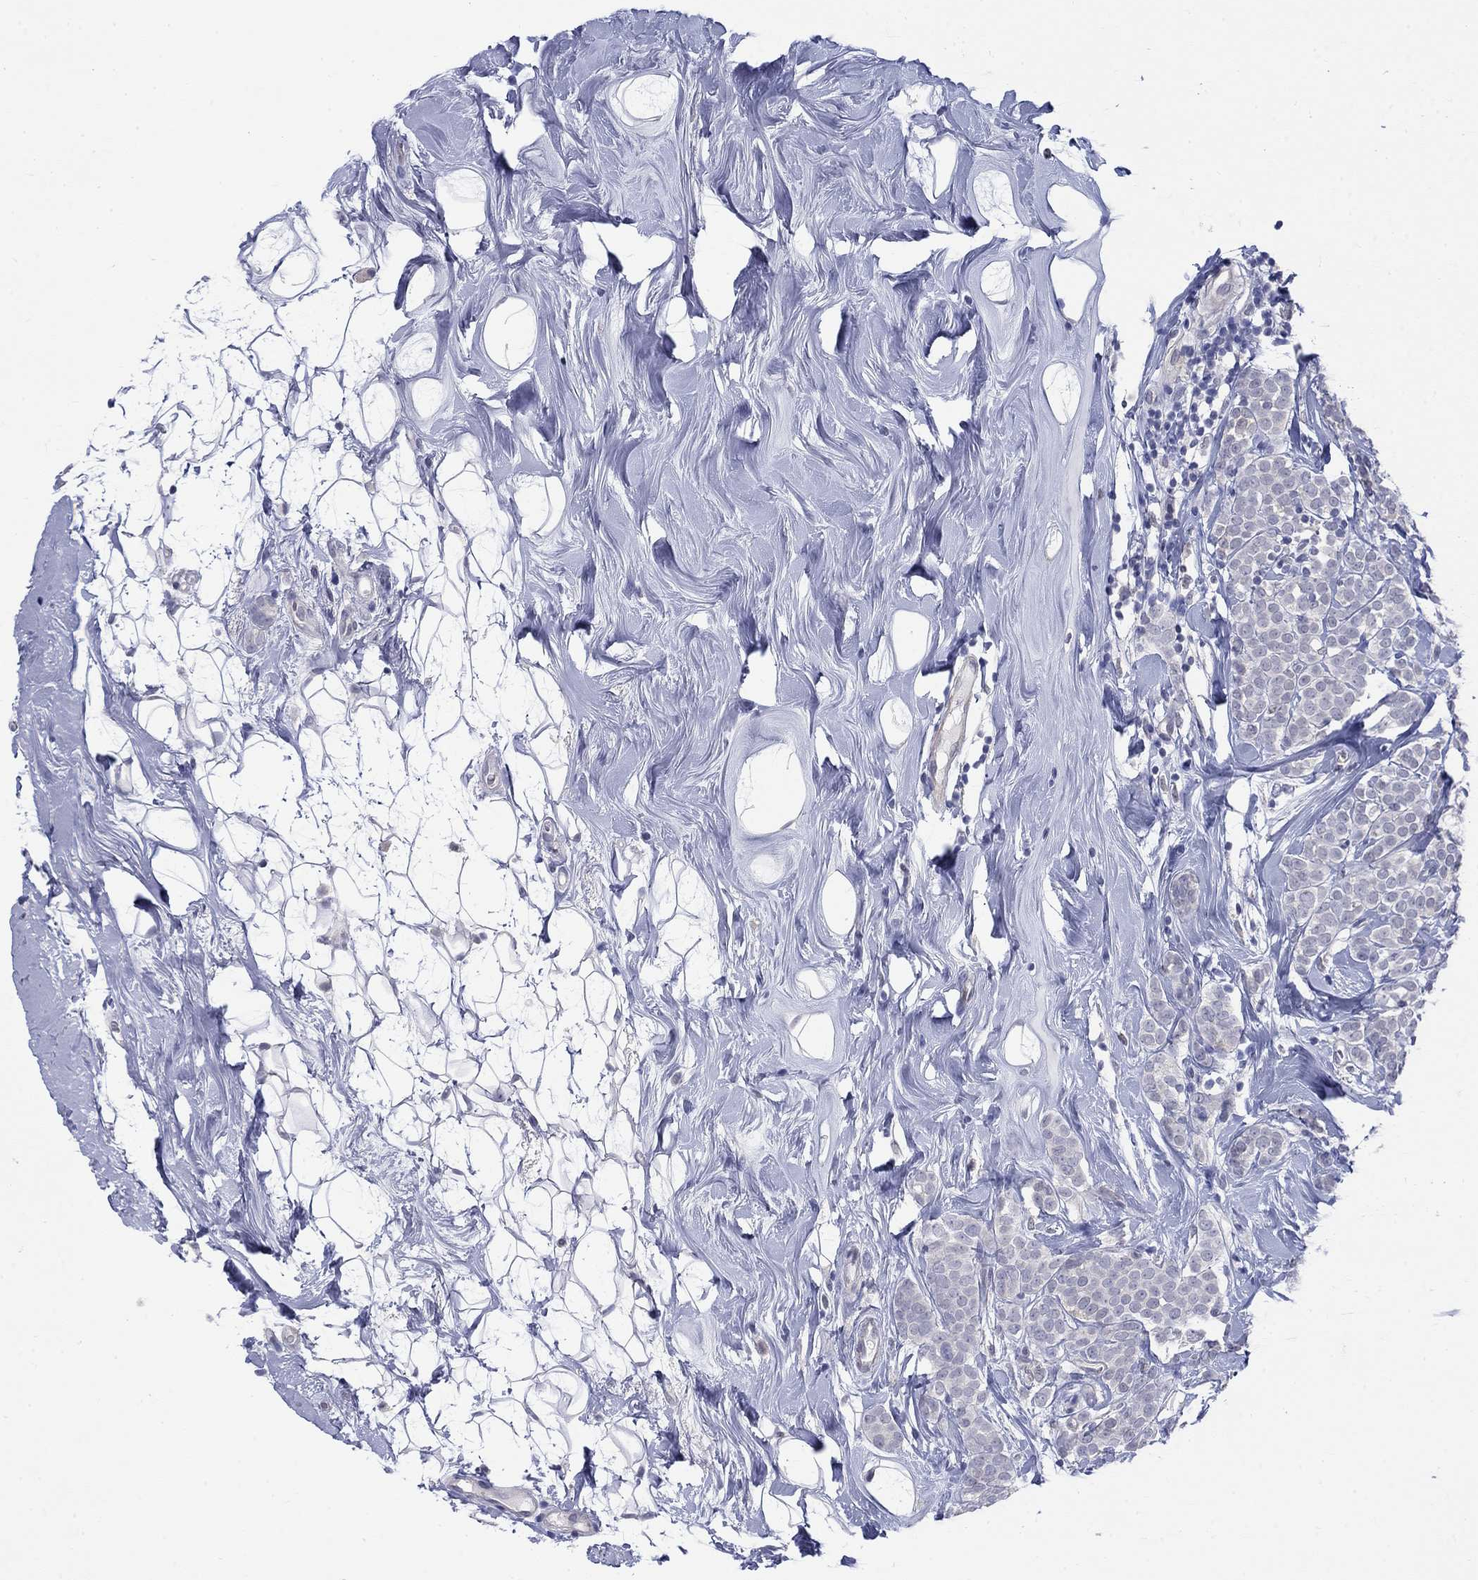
{"staining": {"intensity": "negative", "quantity": "none", "location": "none"}, "tissue": "breast cancer", "cell_type": "Tumor cells", "image_type": "cancer", "snomed": [{"axis": "morphology", "description": "Lobular carcinoma"}, {"axis": "topography", "description": "Breast"}], "caption": "The image demonstrates no significant staining in tumor cells of breast cancer.", "gene": "EGFLAM", "patient": {"sex": "female", "age": 49}}